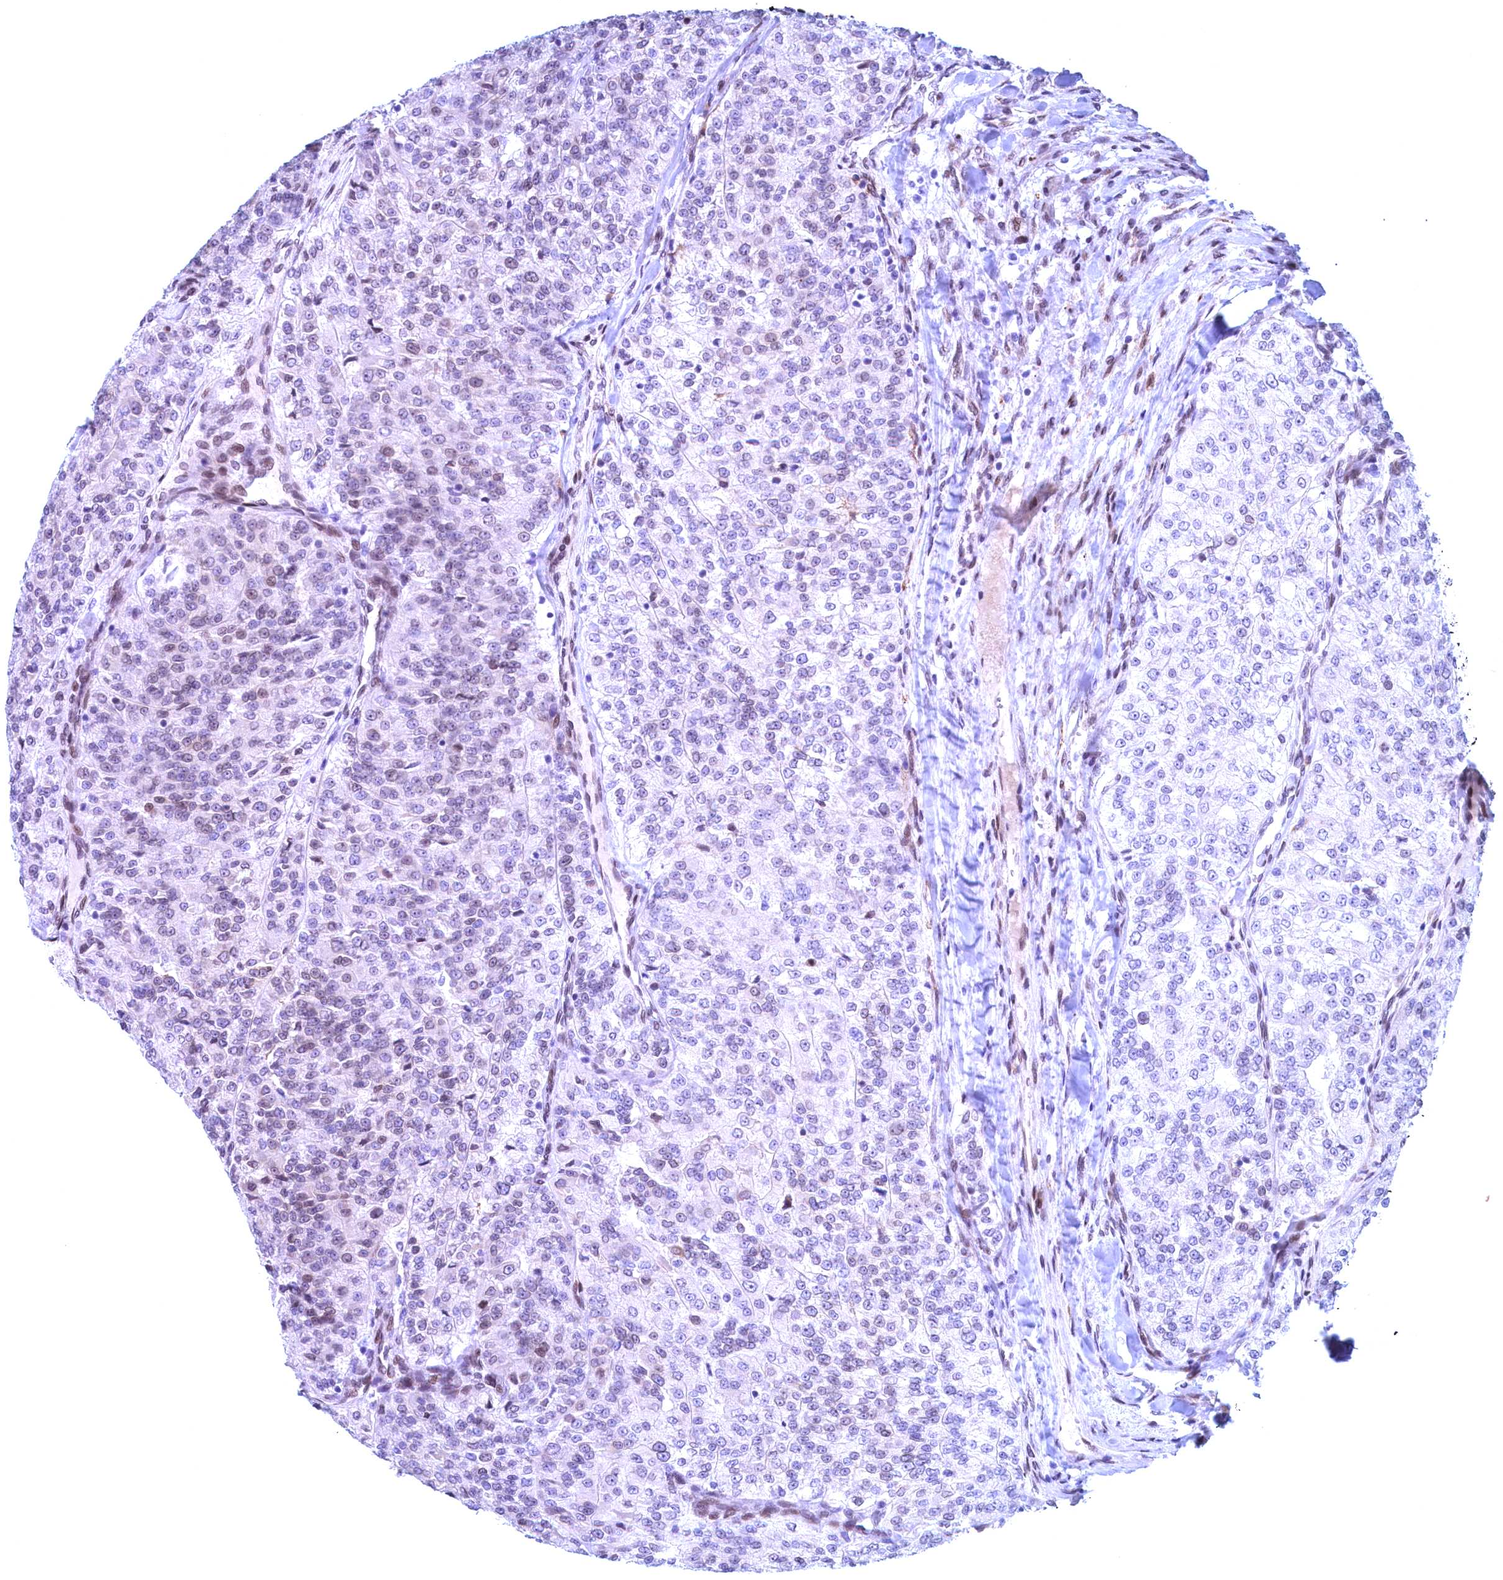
{"staining": {"intensity": "weak", "quantity": "<25%", "location": "nuclear"}, "tissue": "renal cancer", "cell_type": "Tumor cells", "image_type": "cancer", "snomed": [{"axis": "morphology", "description": "Adenocarcinoma, NOS"}, {"axis": "topography", "description": "Kidney"}], "caption": "The immunohistochemistry (IHC) histopathology image has no significant expression in tumor cells of renal cancer (adenocarcinoma) tissue.", "gene": "GPSM1", "patient": {"sex": "female", "age": 63}}